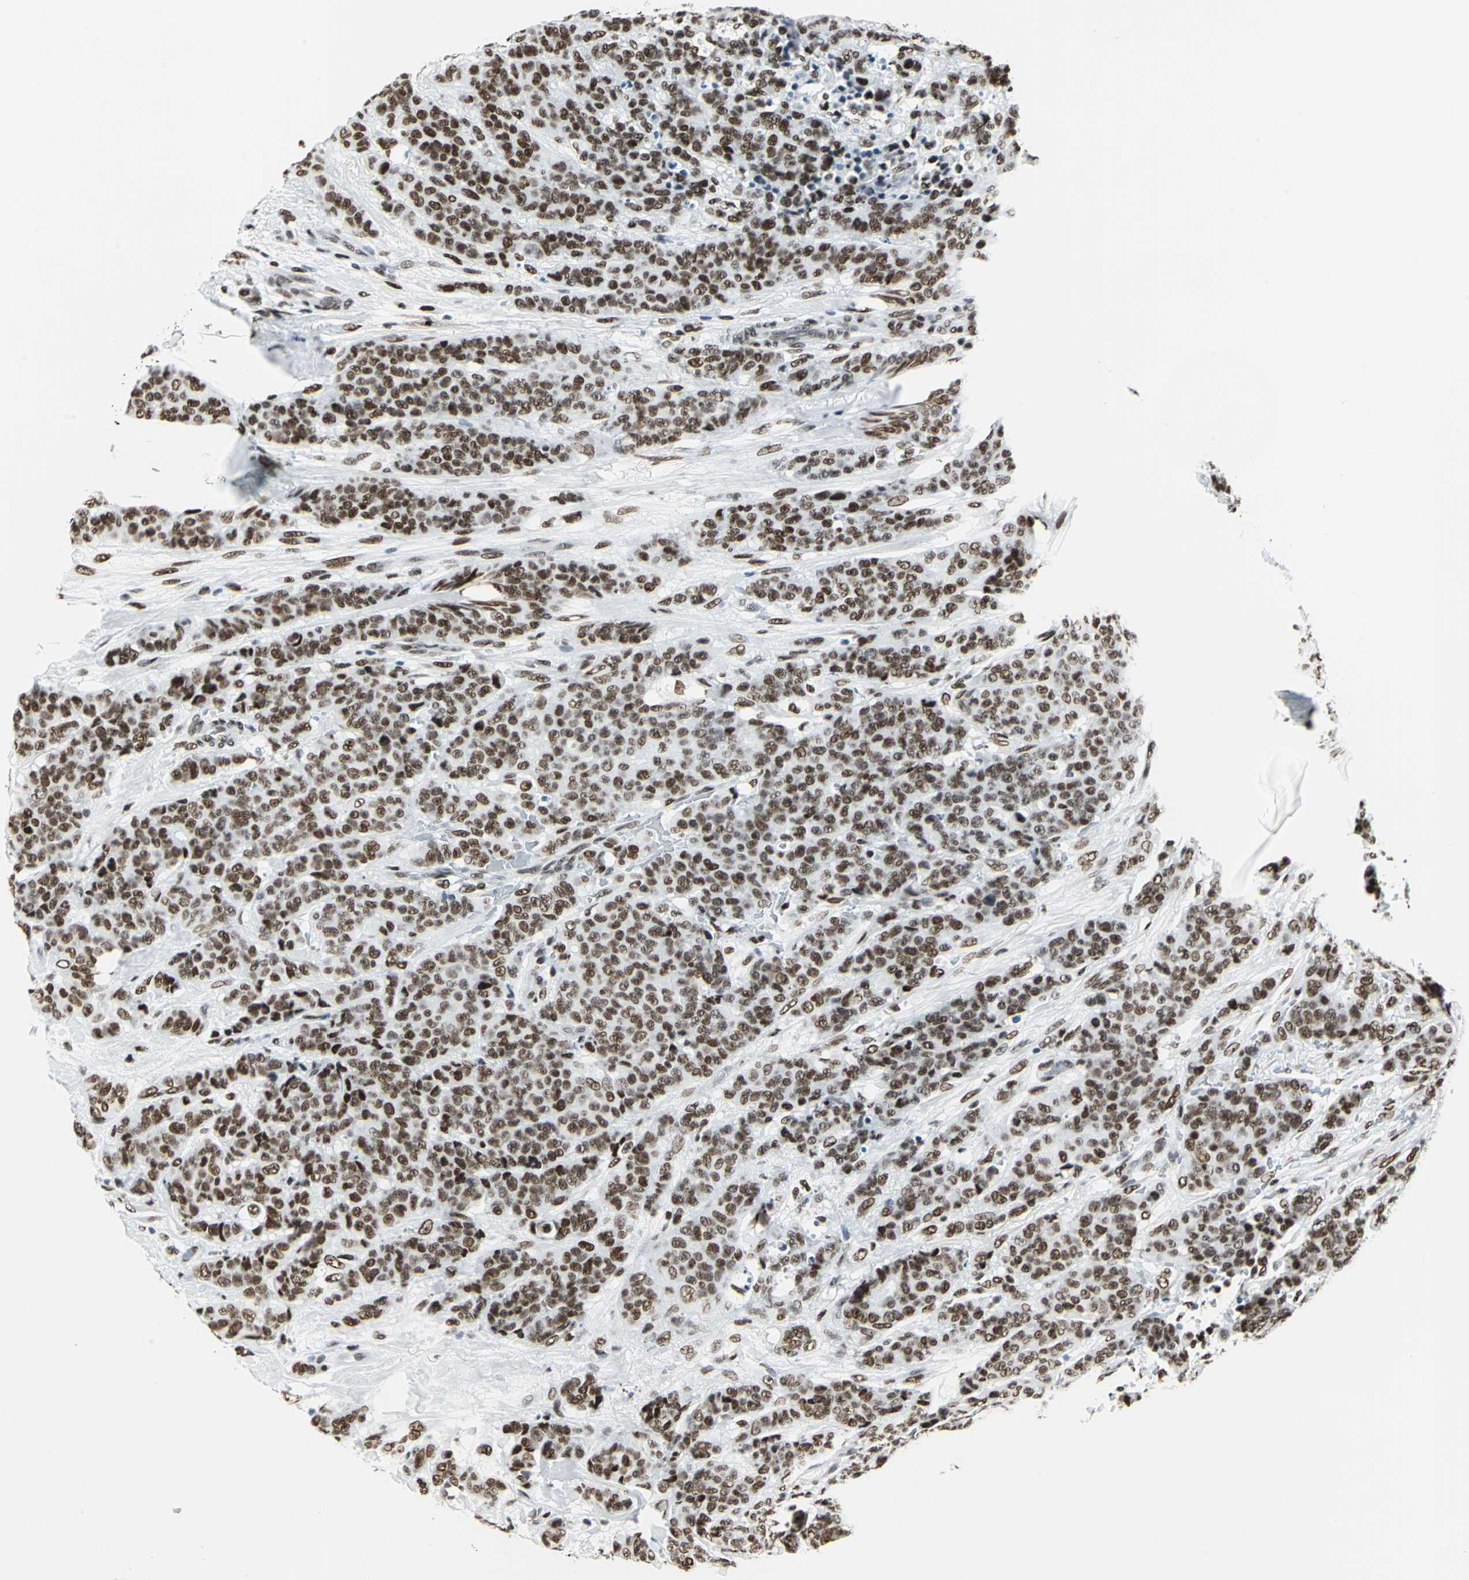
{"staining": {"intensity": "strong", "quantity": ">75%", "location": "nuclear"}, "tissue": "breast cancer", "cell_type": "Tumor cells", "image_type": "cancer", "snomed": [{"axis": "morphology", "description": "Duct carcinoma"}, {"axis": "topography", "description": "Breast"}], "caption": "Breast cancer stained with a brown dye exhibits strong nuclear positive staining in about >75% of tumor cells.", "gene": "HDAC2", "patient": {"sex": "female", "age": 40}}